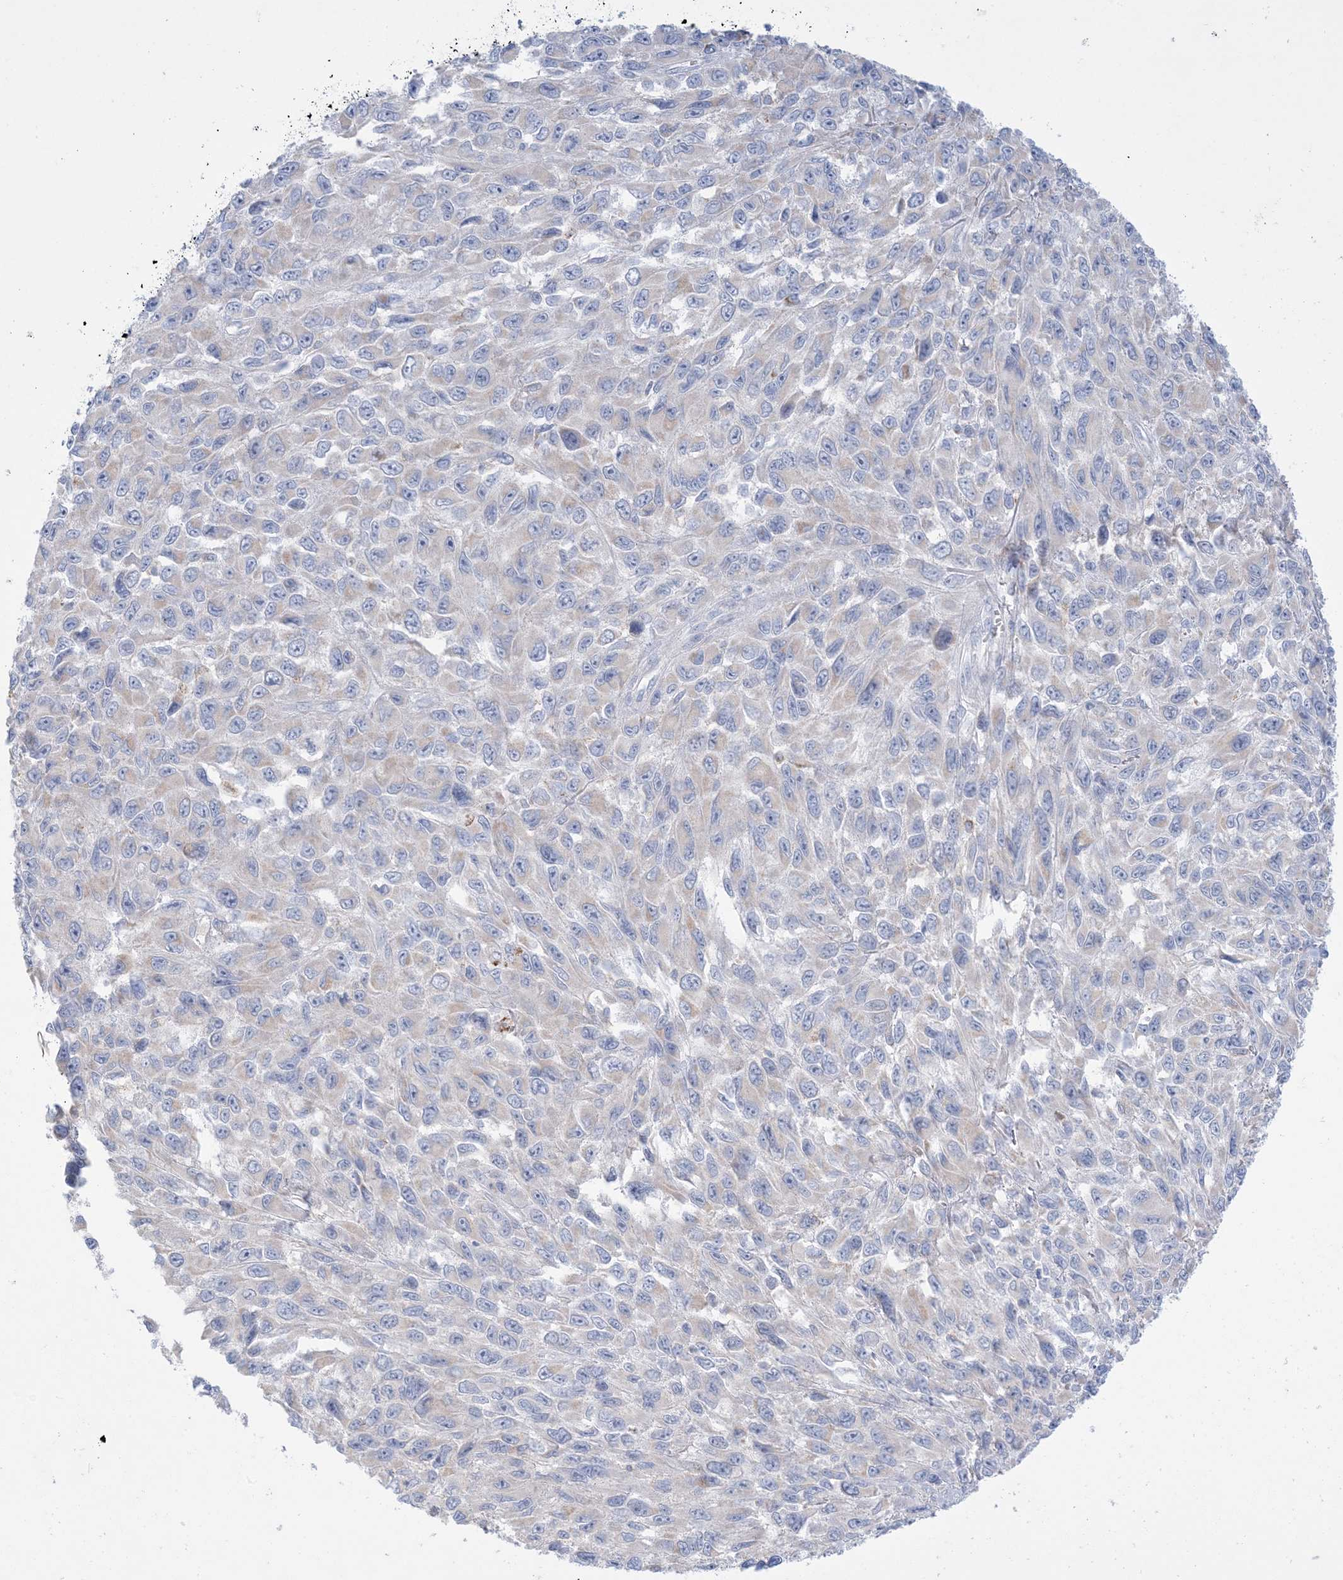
{"staining": {"intensity": "negative", "quantity": "none", "location": "none"}, "tissue": "melanoma", "cell_type": "Tumor cells", "image_type": "cancer", "snomed": [{"axis": "morphology", "description": "Malignant melanoma, NOS"}, {"axis": "topography", "description": "Skin"}], "caption": "Photomicrograph shows no protein positivity in tumor cells of malignant melanoma tissue. (DAB (3,3'-diaminobenzidine) IHC, high magnification).", "gene": "KCTD6", "patient": {"sex": "female", "age": 96}}